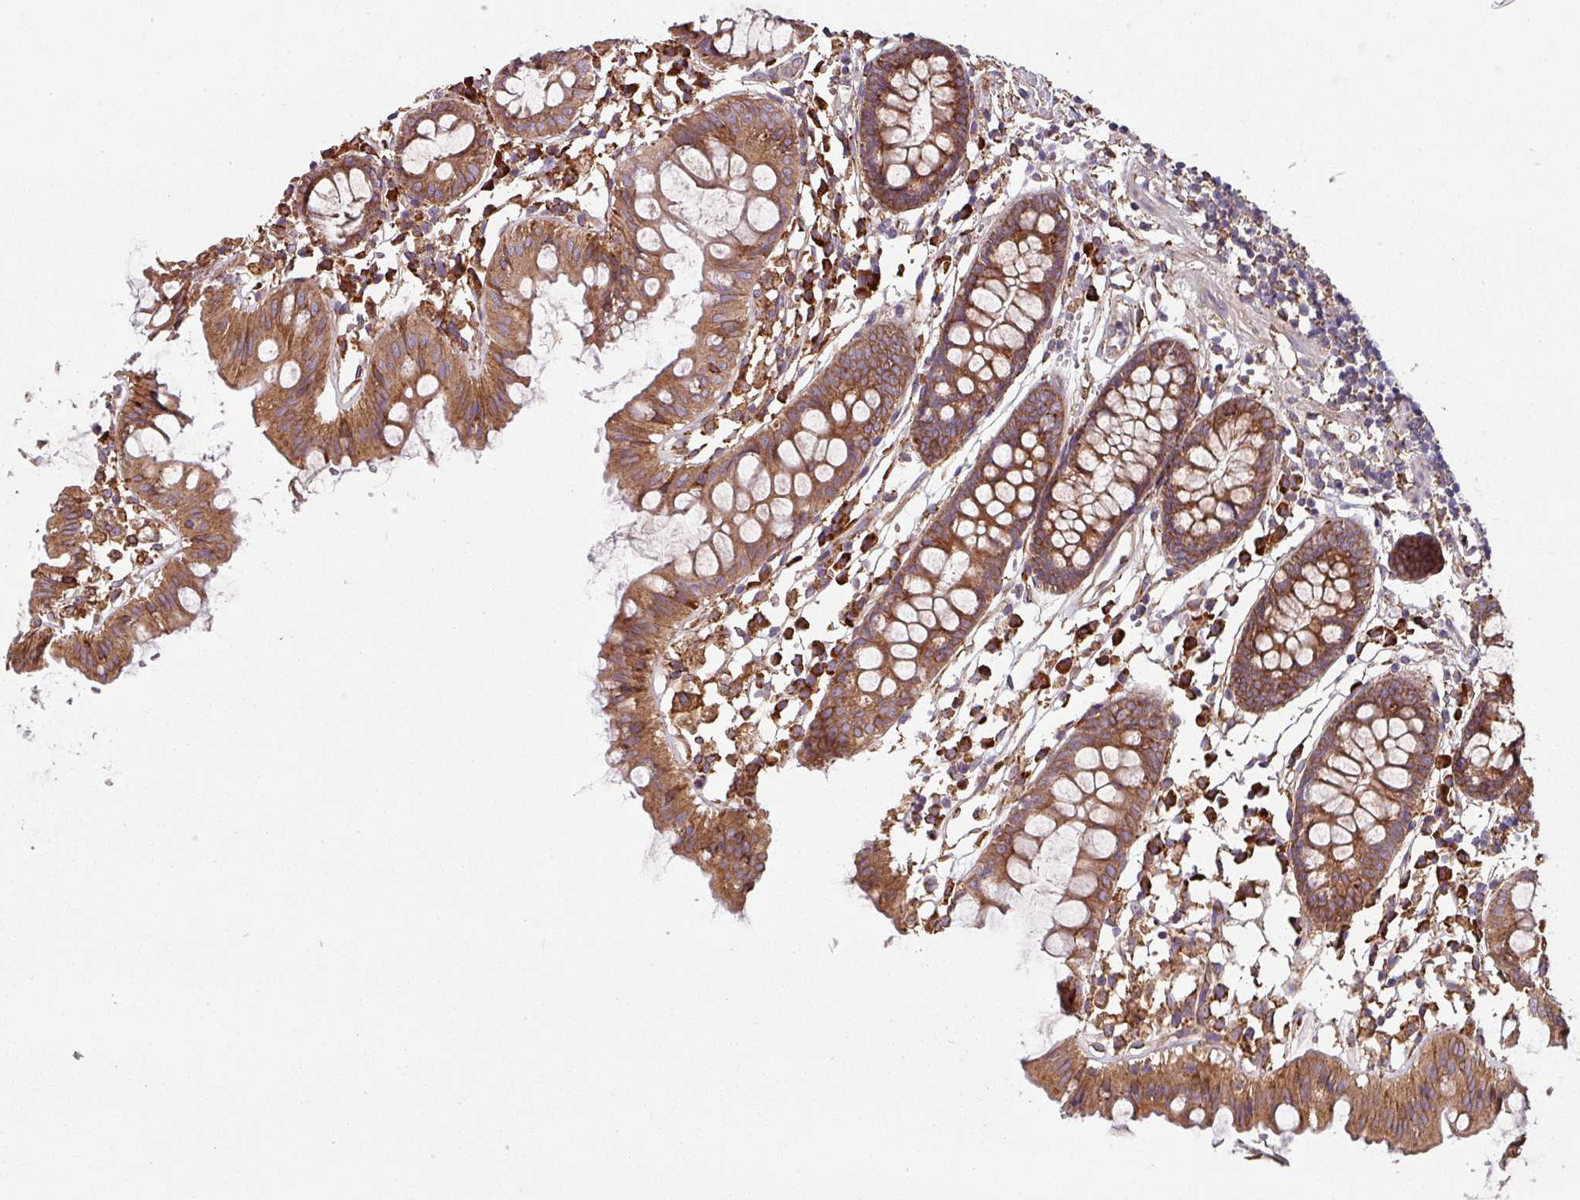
{"staining": {"intensity": "moderate", "quantity": ">75%", "location": "cytoplasmic/membranous"}, "tissue": "colon", "cell_type": "Endothelial cells", "image_type": "normal", "snomed": [{"axis": "morphology", "description": "Normal tissue, NOS"}, {"axis": "topography", "description": "Colon"}], "caption": "Immunohistochemical staining of unremarkable colon exhibits >75% levels of moderate cytoplasmic/membranous protein expression in approximately >75% of endothelial cells. The protein of interest is shown in brown color, while the nuclei are stained blue.", "gene": "FAT4", "patient": {"sex": "female", "age": 84}}